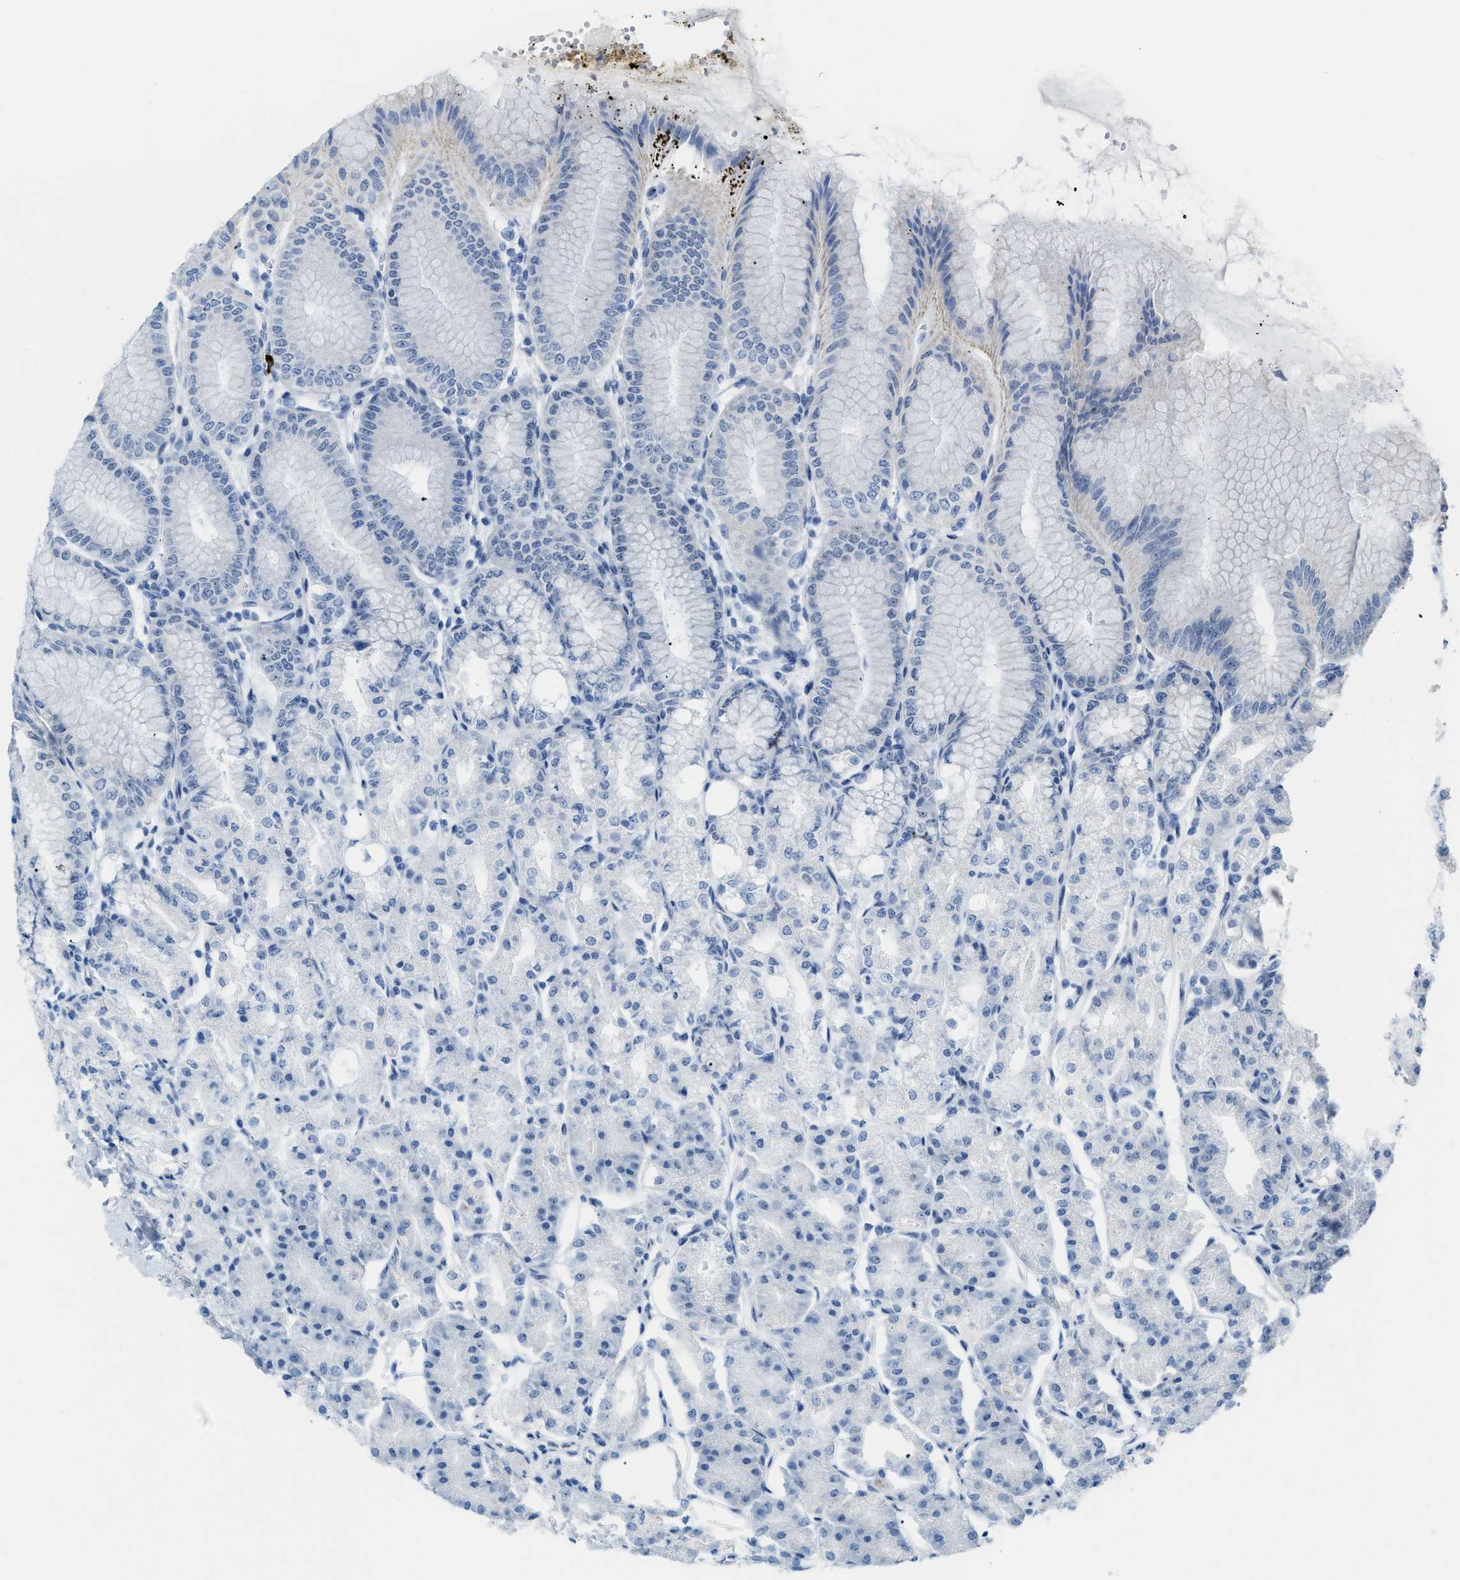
{"staining": {"intensity": "weak", "quantity": "<25%", "location": "cytoplasmic/membranous"}, "tissue": "stomach", "cell_type": "Glandular cells", "image_type": "normal", "snomed": [{"axis": "morphology", "description": "Normal tissue, NOS"}, {"axis": "topography", "description": "Stomach, lower"}], "caption": "DAB immunohistochemical staining of normal human stomach shows no significant expression in glandular cells.", "gene": "PHRF1", "patient": {"sex": "male", "age": 71}}